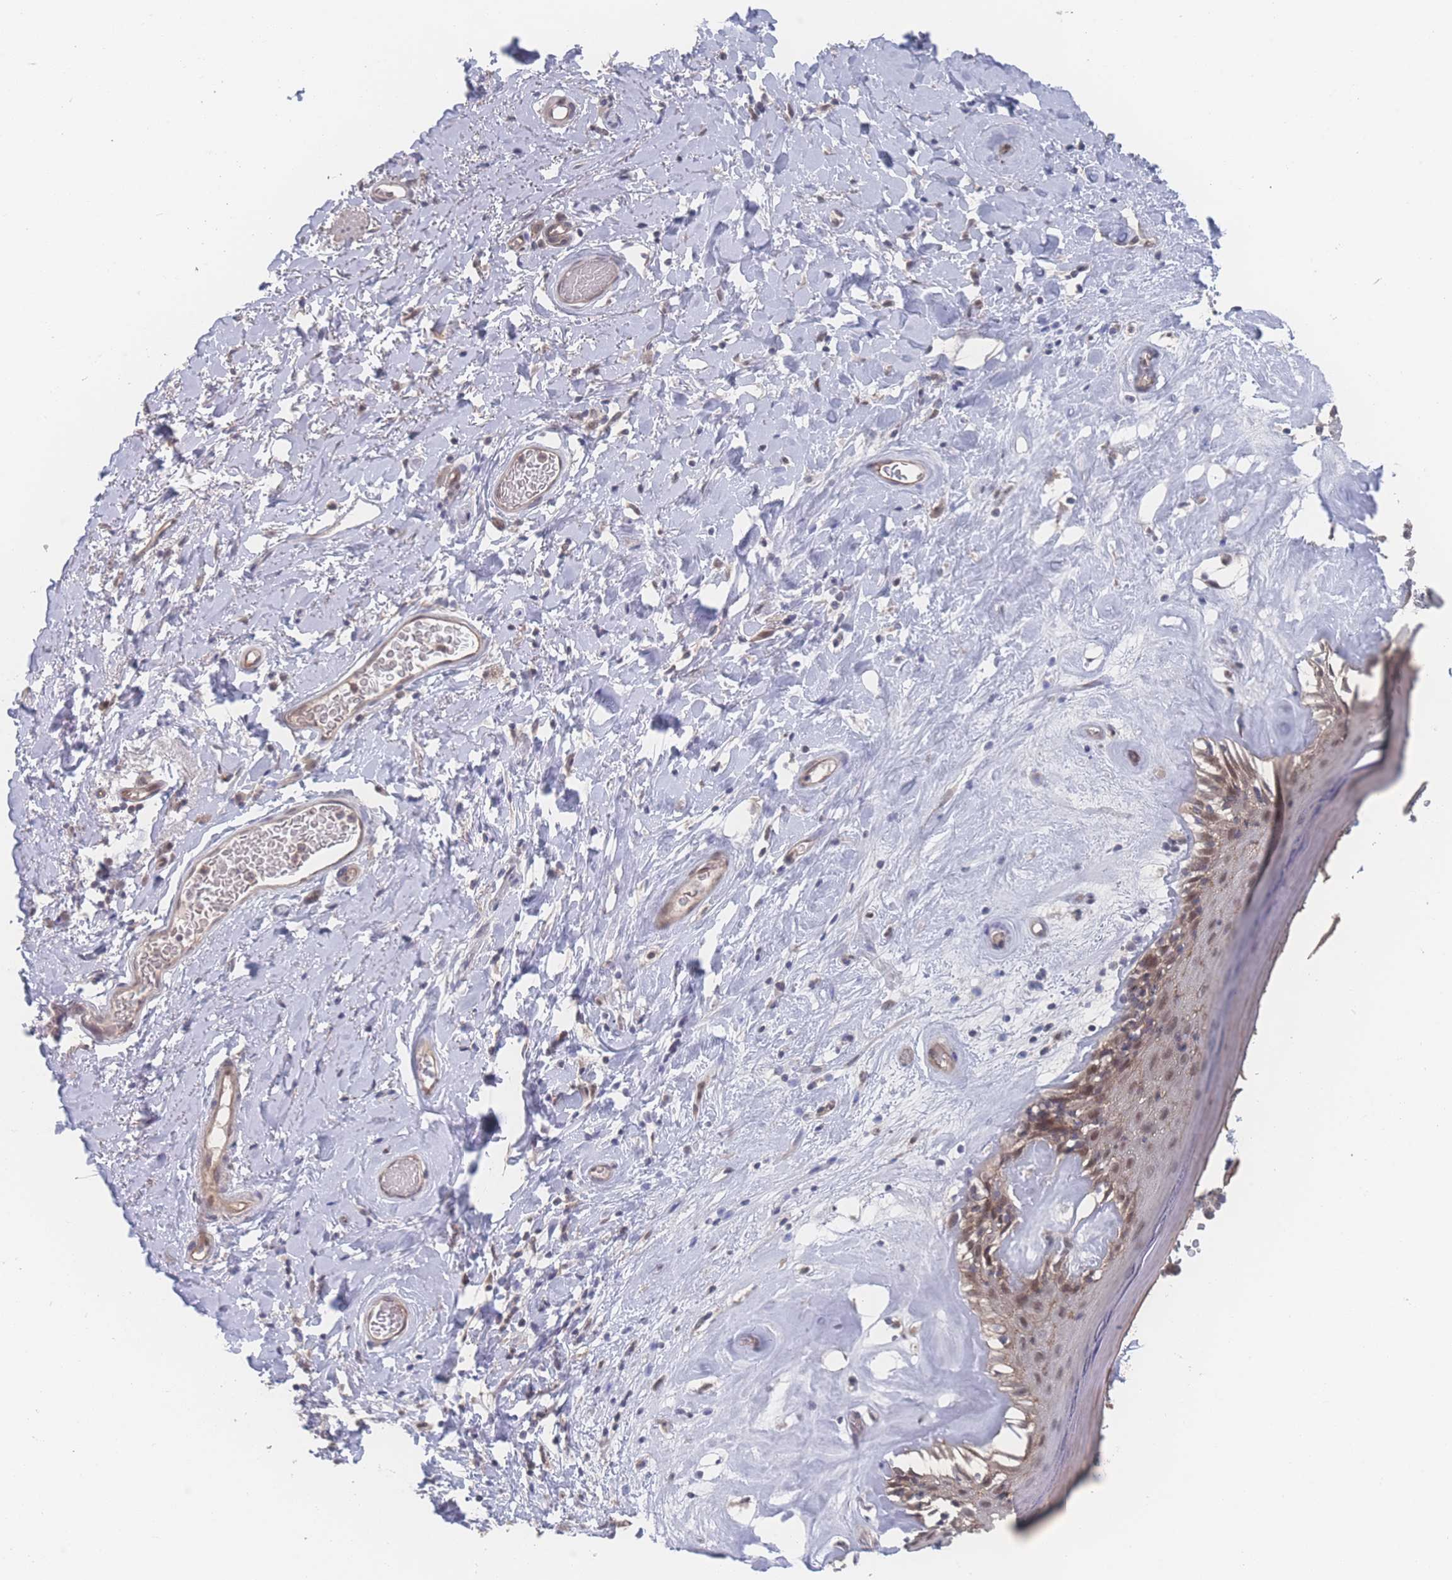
{"staining": {"intensity": "moderate", "quantity": "25%-75%", "location": "cytoplasmic/membranous"}, "tissue": "skin", "cell_type": "Epidermal cells", "image_type": "normal", "snomed": [{"axis": "morphology", "description": "Normal tissue, NOS"}, {"axis": "morphology", "description": "Inflammation, NOS"}, {"axis": "topography", "description": "Vulva"}], "caption": "DAB (3,3'-diaminobenzidine) immunohistochemical staining of normal skin reveals moderate cytoplasmic/membranous protein staining in approximately 25%-75% of epidermal cells. The staining is performed using DAB (3,3'-diaminobenzidine) brown chromogen to label protein expression. The nuclei are counter-stained blue using hematoxylin.", "gene": "NBEAL1", "patient": {"sex": "female", "age": 86}}